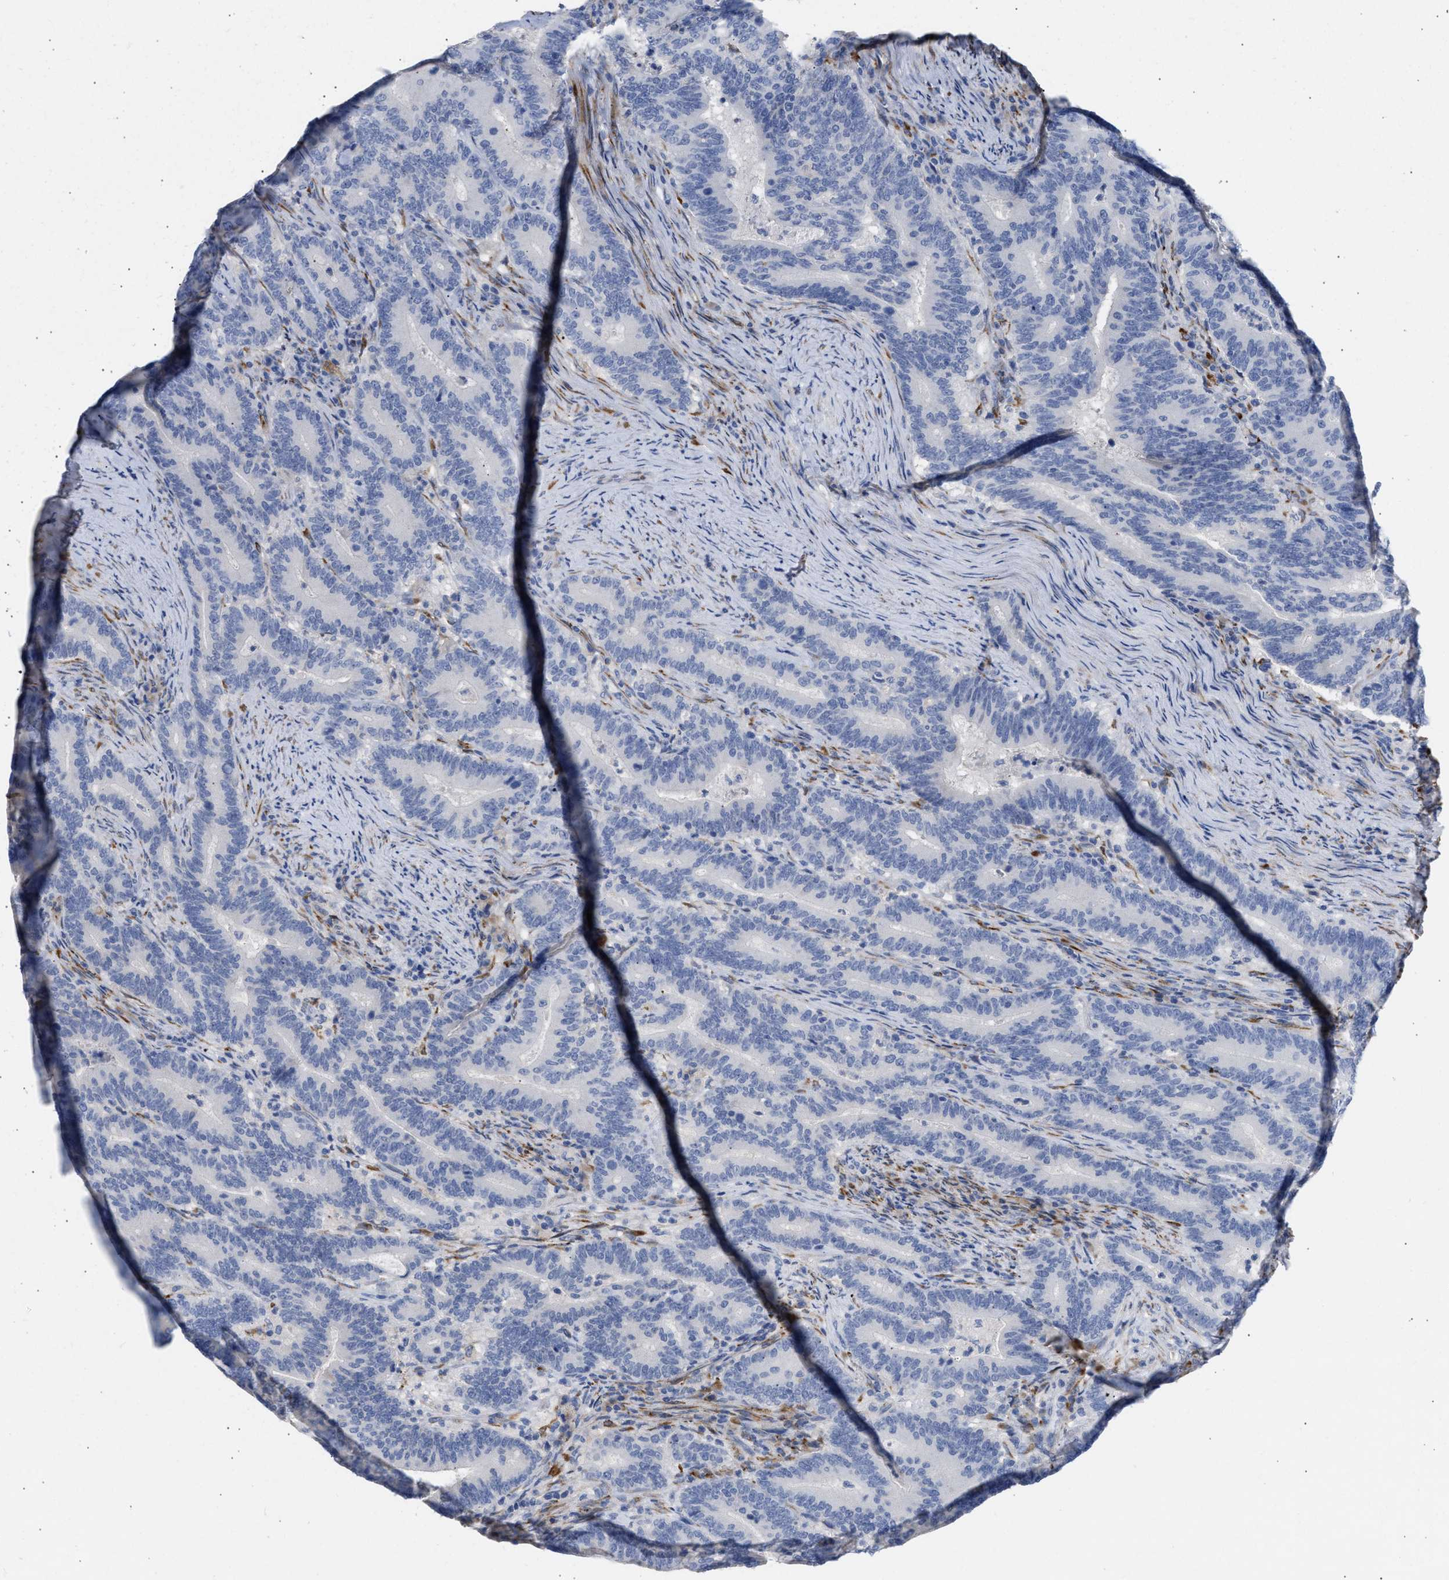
{"staining": {"intensity": "negative", "quantity": "none", "location": "none"}, "tissue": "colorectal cancer", "cell_type": "Tumor cells", "image_type": "cancer", "snomed": [{"axis": "morphology", "description": "Adenocarcinoma, NOS"}, {"axis": "topography", "description": "Colon"}], "caption": "Colorectal cancer stained for a protein using immunohistochemistry demonstrates no expression tumor cells.", "gene": "SELENOM", "patient": {"sex": "female", "age": 66}}